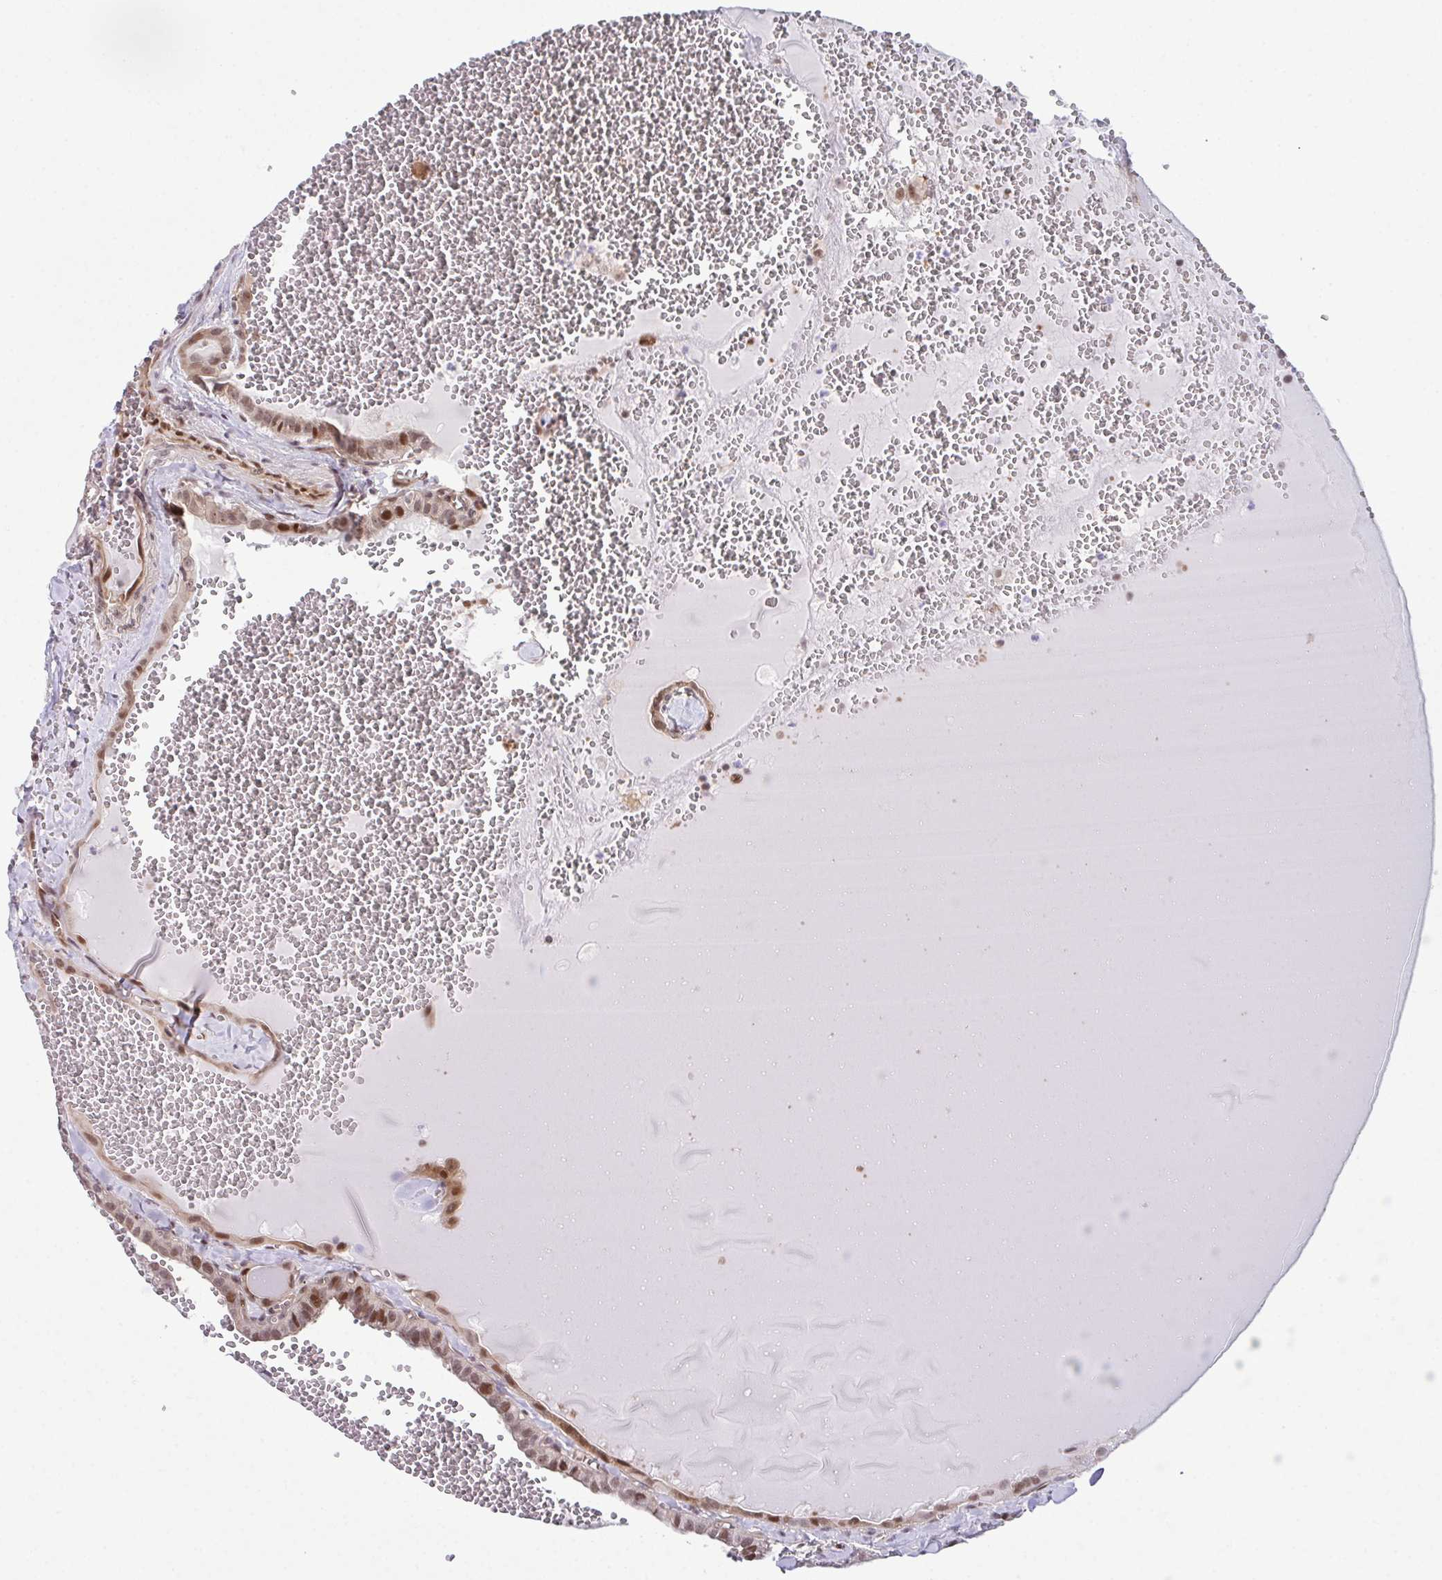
{"staining": {"intensity": "moderate", "quantity": "25%-75%", "location": "nuclear"}, "tissue": "thyroid cancer", "cell_type": "Tumor cells", "image_type": "cancer", "snomed": [{"axis": "morphology", "description": "Papillary adenocarcinoma, NOS"}, {"axis": "topography", "description": "Thyroid gland"}], "caption": "The micrograph shows a brown stain indicating the presence of a protein in the nuclear of tumor cells in papillary adenocarcinoma (thyroid).", "gene": "DNAJB1", "patient": {"sex": "female", "age": 21}}